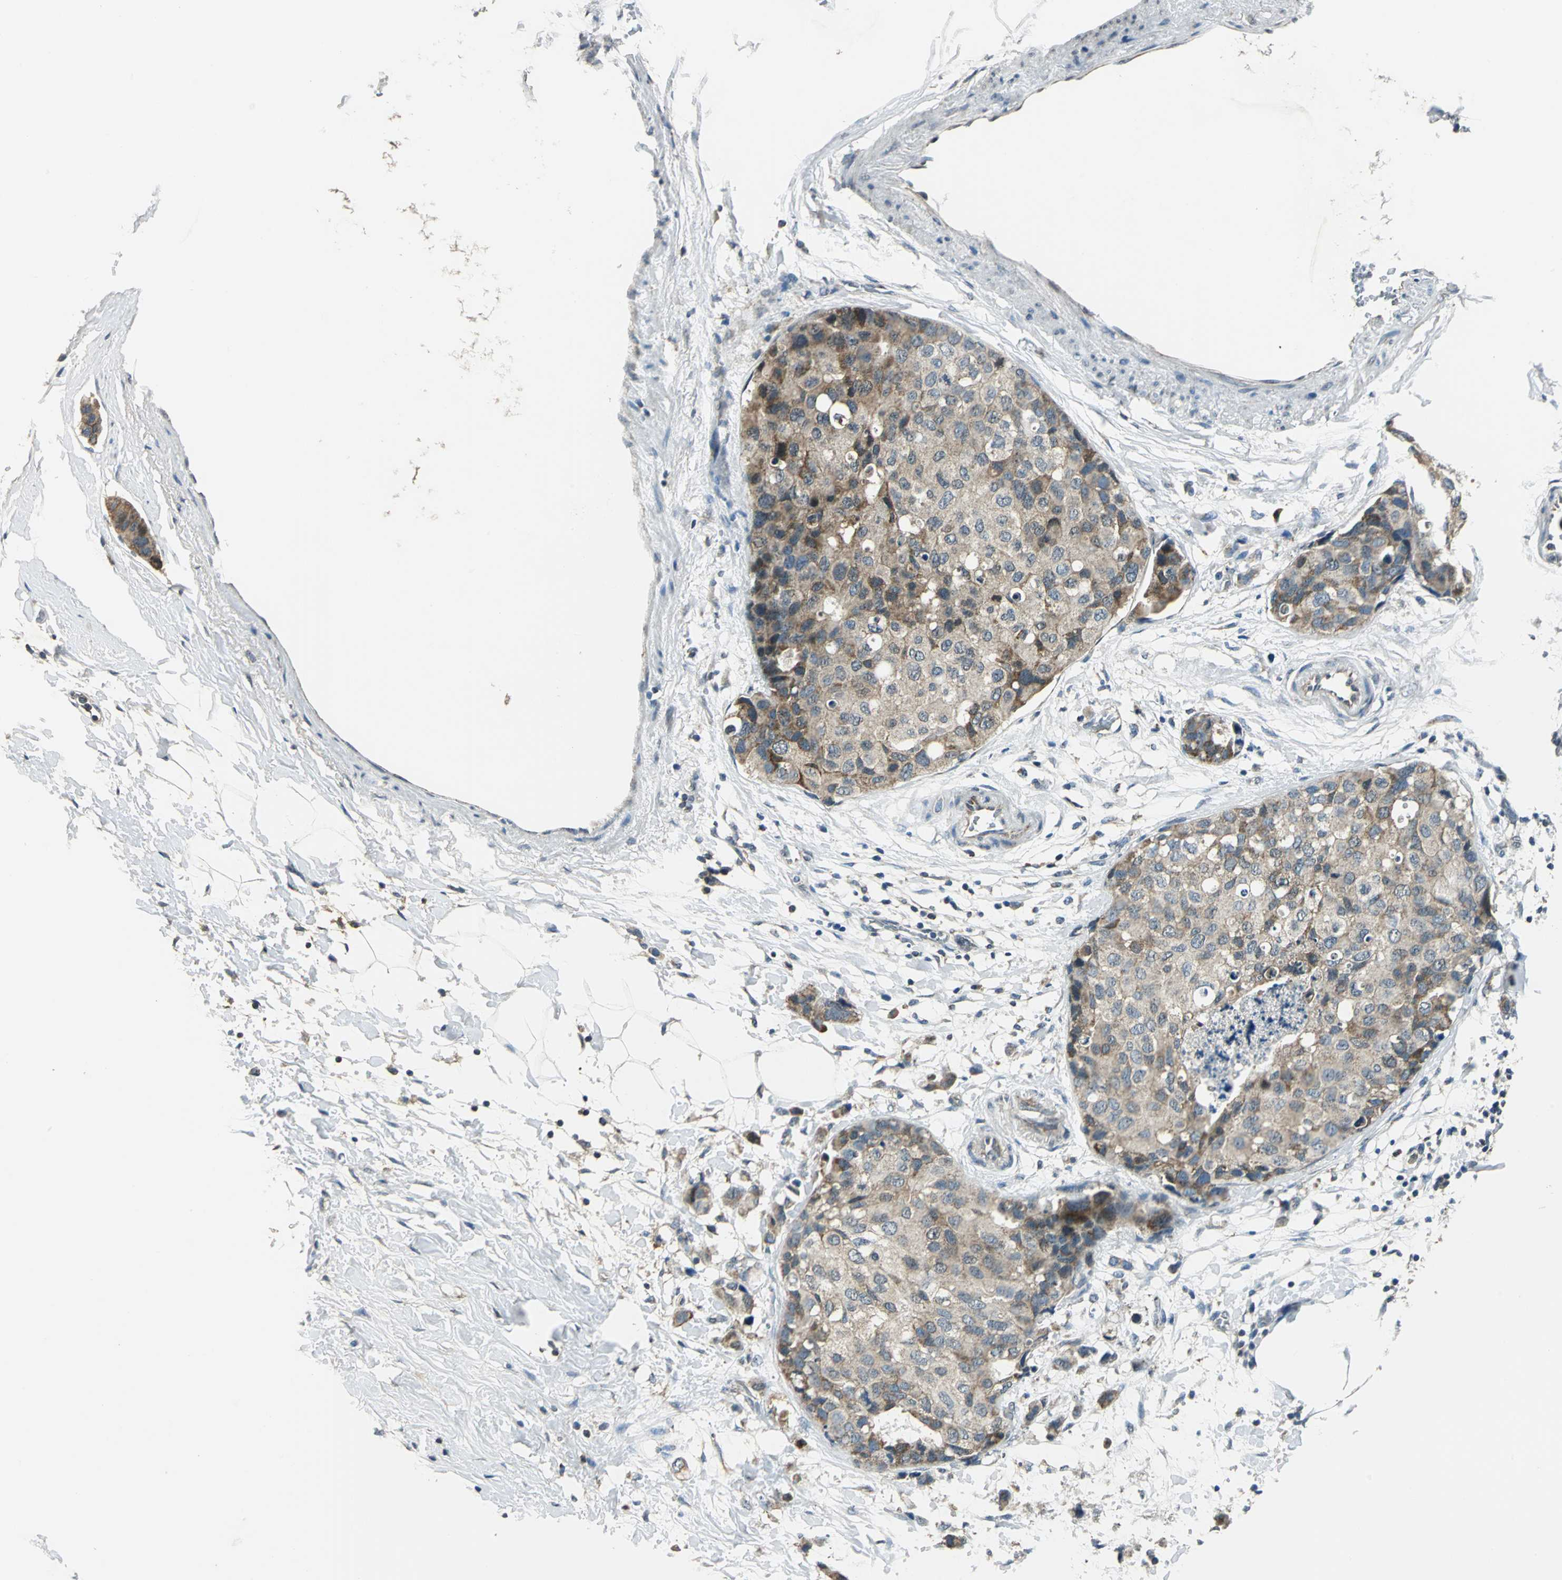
{"staining": {"intensity": "moderate", "quantity": ">75%", "location": "cytoplasmic/membranous"}, "tissue": "breast cancer", "cell_type": "Tumor cells", "image_type": "cancer", "snomed": [{"axis": "morphology", "description": "Normal tissue, NOS"}, {"axis": "morphology", "description": "Duct carcinoma"}, {"axis": "topography", "description": "Breast"}], "caption": "There is medium levels of moderate cytoplasmic/membranous positivity in tumor cells of breast invasive ductal carcinoma, as demonstrated by immunohistochemical staining (brown color).", "gene": "NUDT2", "patient": {"sex": "female", "age": 50}}